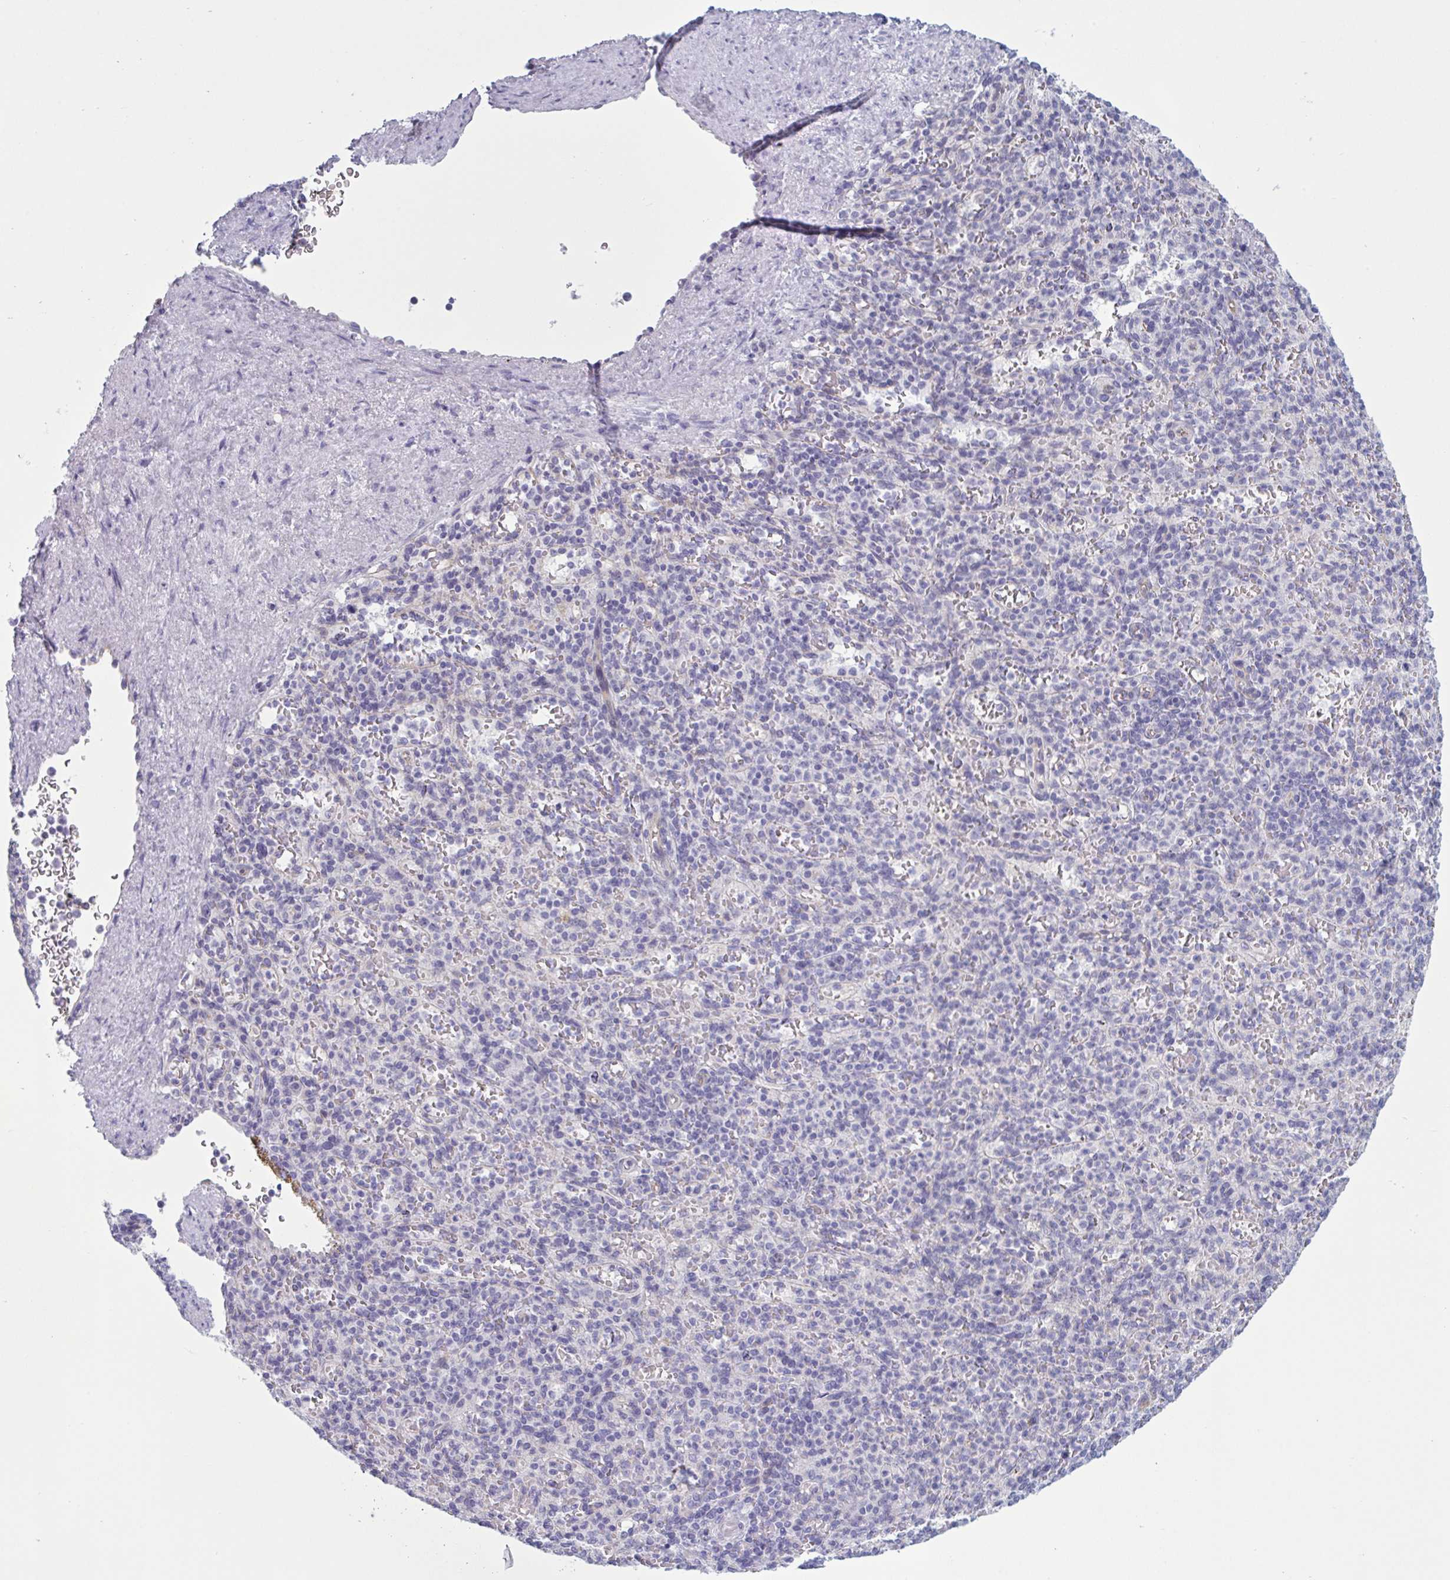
{"staining": {"intensity": "negative", "quantity": "none", "location": "none"}, "tissue": "spleen", "cell_type": "Cells in red pulp", "image_type": "normal", "snomed": [{"axis": "morphology", "description": "Normal tissue, NOS"}, {"axis": "topography", "description": "Spleen"}], "caption": "The image shows no significant positivity in cells in red pulp of spleen. Brightfield microscopy of immunohistochemistry stained with DAB (brown) and hematoxylin (blue), captured at high magnification.", "gene": "OR1L3", "patient": {"sex": "female", "age": 74}}